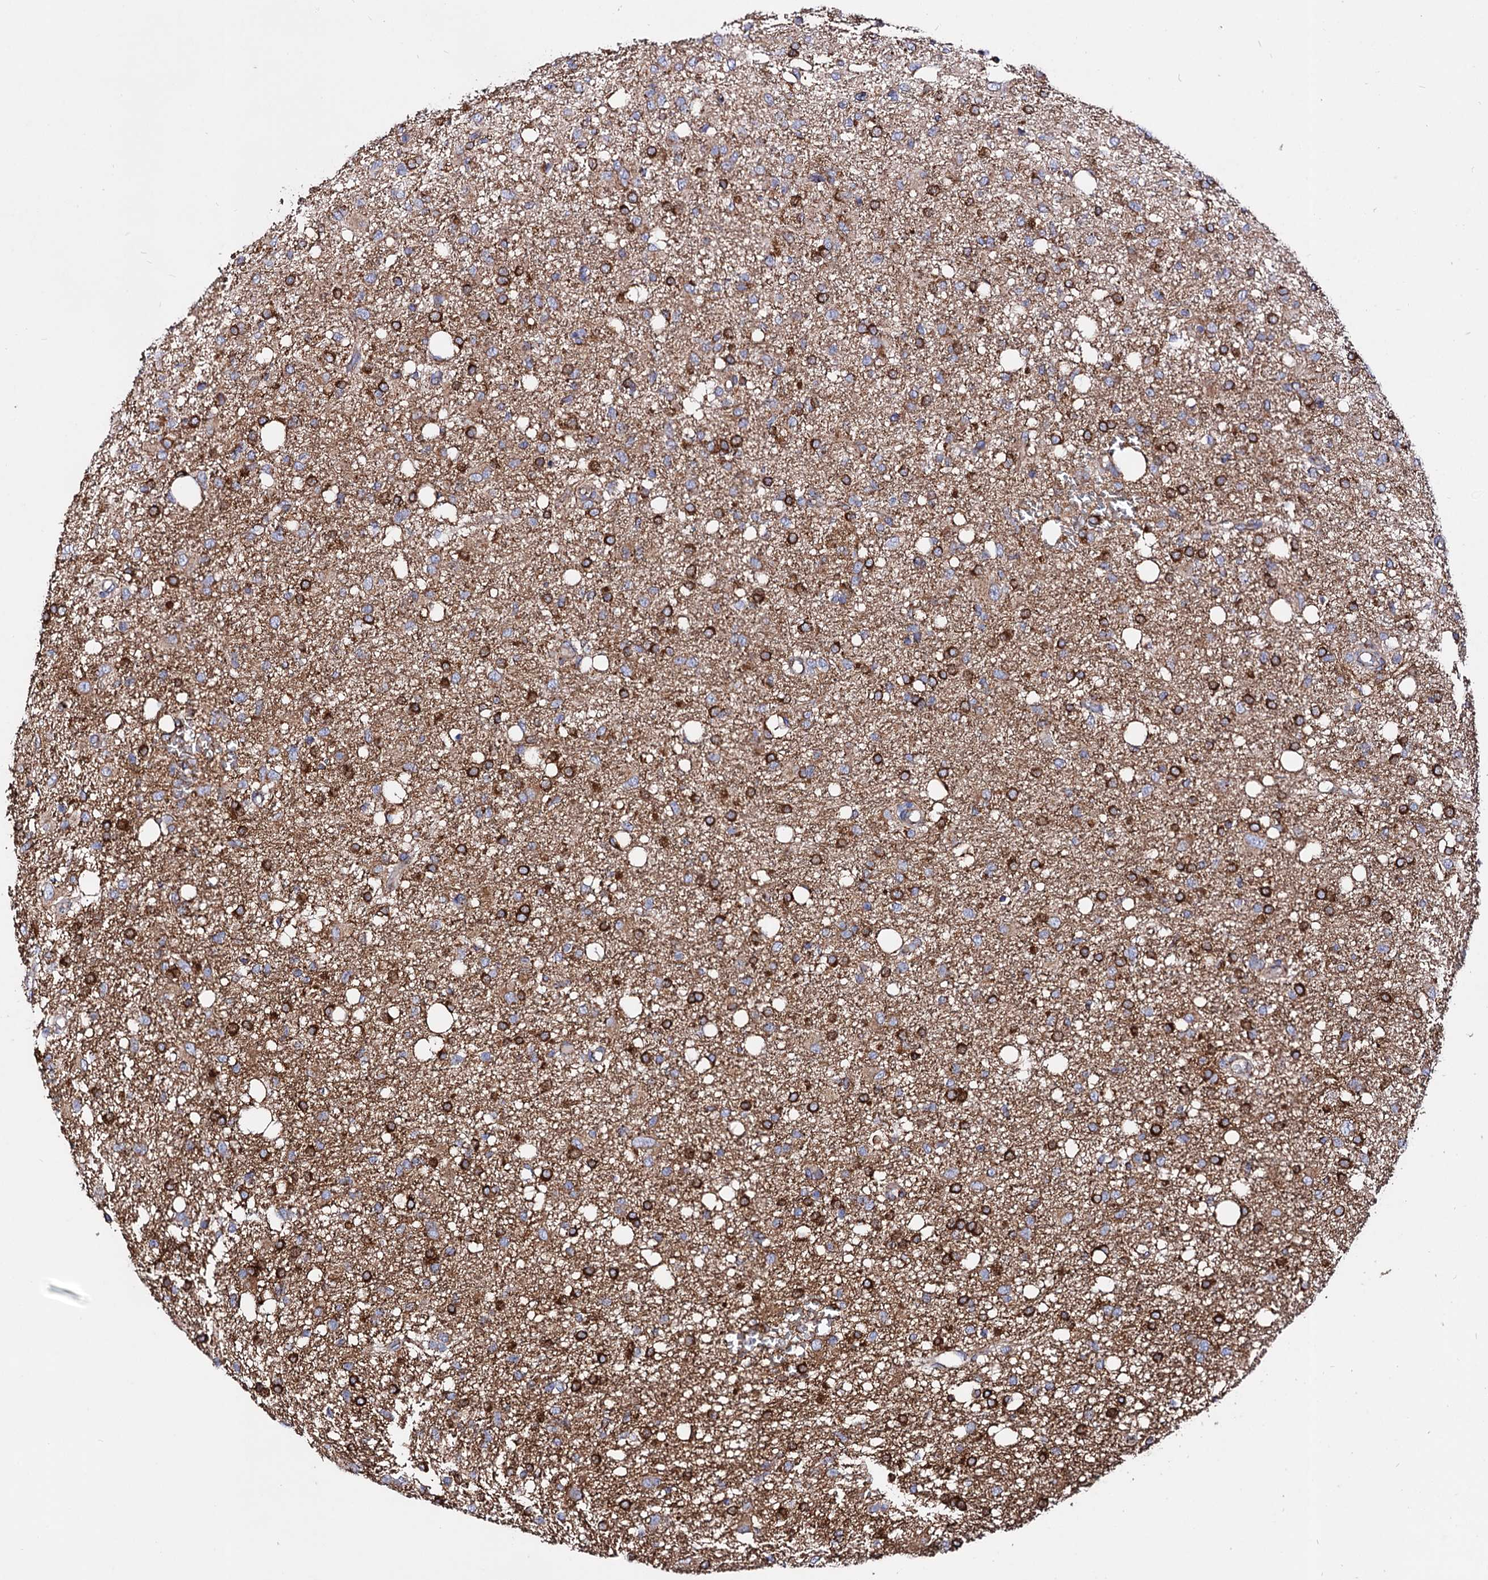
{"staining": {"intensity": "moderate", "quantity": ">75%", "location": "cytoplasmic/membranous"}, "tissue": "glioma", "cell_type": "Tumor cells", "image_type": "cancer", "snomed": [{"axis": "morphology", "description": "Glioma, malignant, High grade"}, {"axis": "topography", "description": "Brain"}], "caption": "Malignant glioma (high-grade) stained with a brown dye exhibits moderate cytoplasmic/membranous positive positivity in about >75% of tumor cells.", "gene": "ACAD9", "patient": {"sex": "female", "age": 59}}